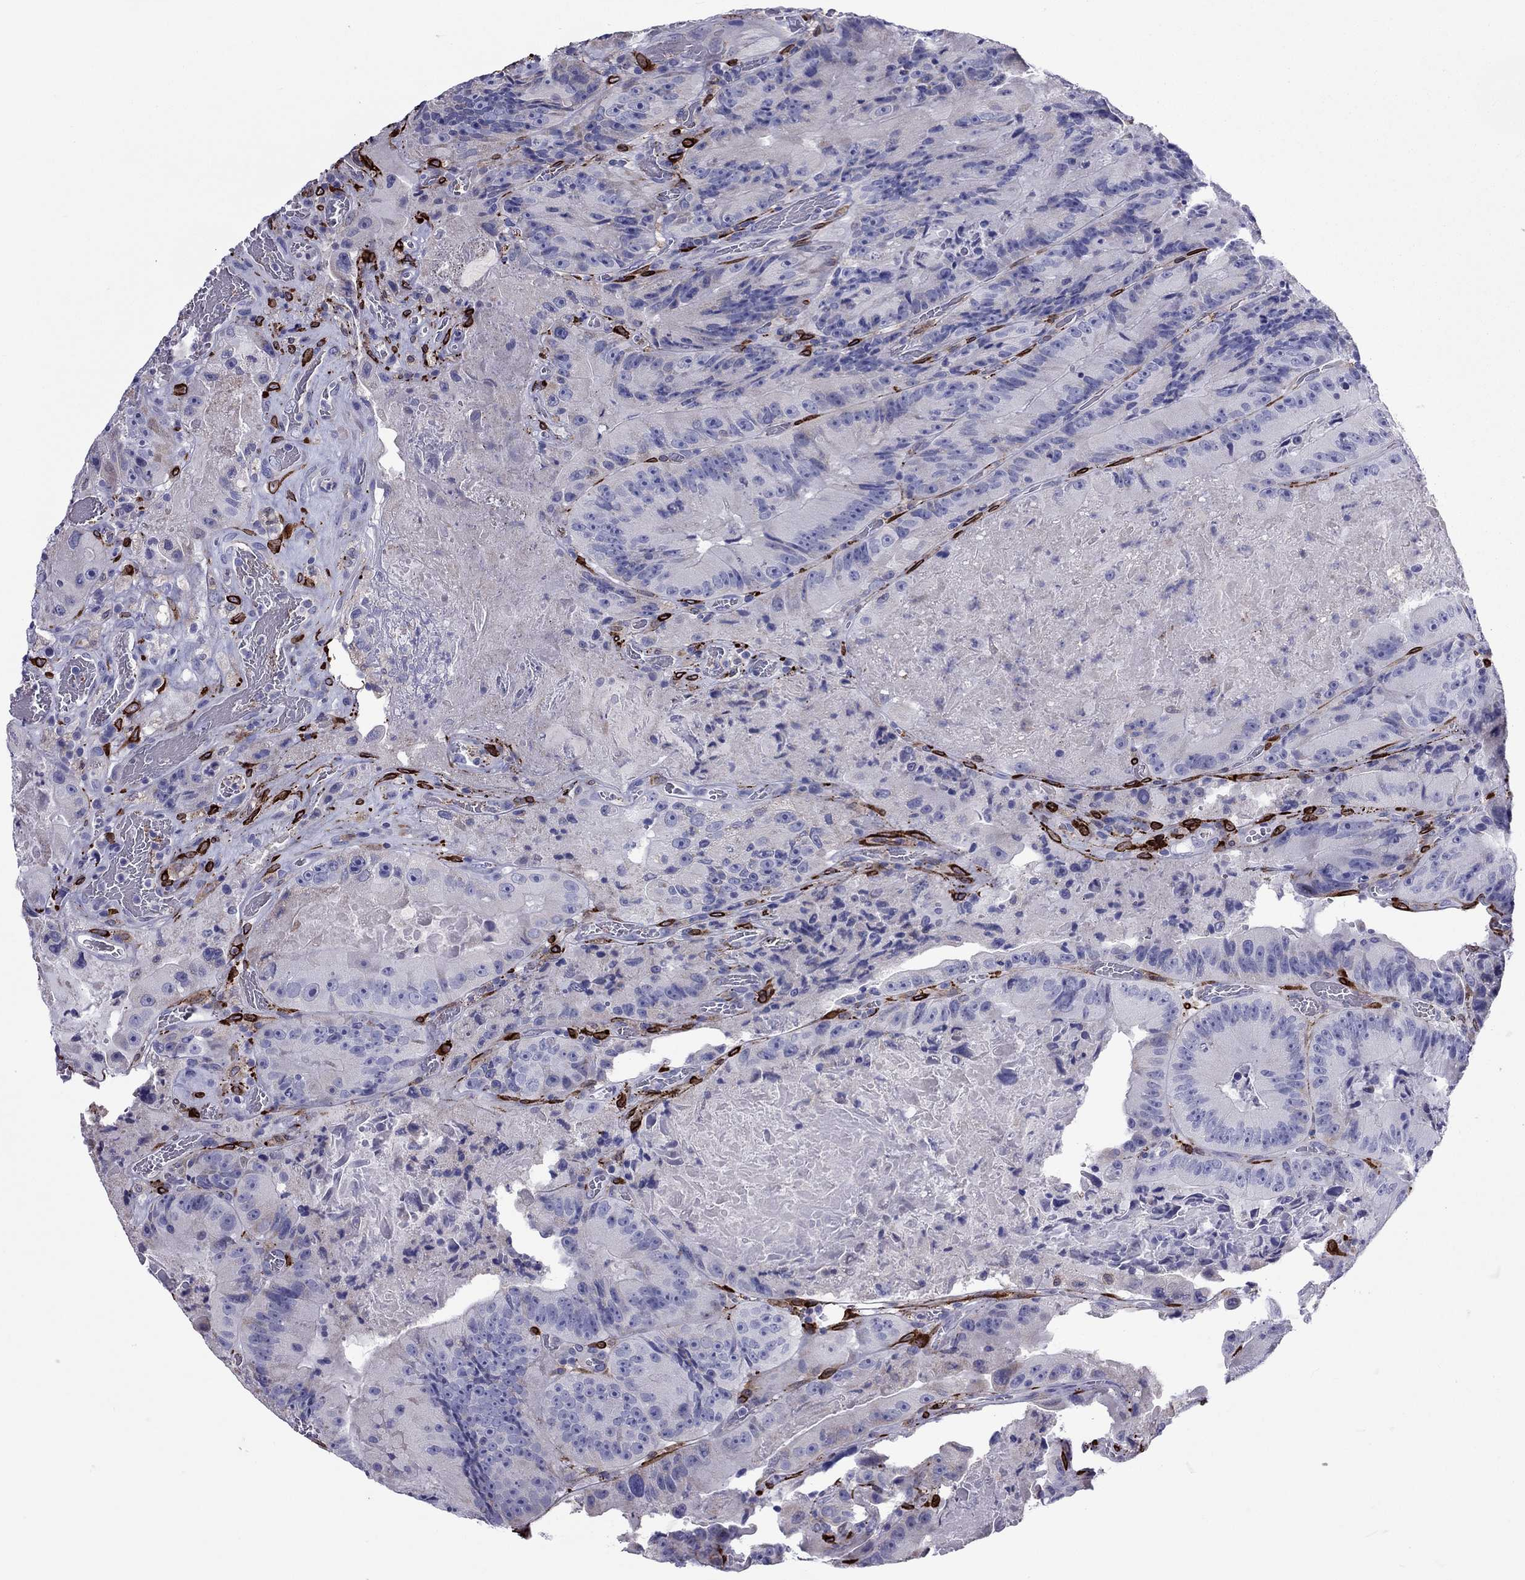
{"staining": {"intensity": "negative", "quantity": "none", "location": "none"}, "tissue": "colorectal cancer", "cell_type": "Tumor cells", "image_type": "cancer", "snomed": [{"axis": "morphology", "description": "Adenocarcinoma, NOS"}, {"axis": "topography", "description": "Colon"}], "caption": "DAB (3,3'-diaminobenzidine) immunohistochemical staining of colorectal cancer exhibits no significant expression in tumor cells. (DAB IHC, high magnification).", "gene": "ADORA2A", "patient": {"sex": "female", "age": 86}}